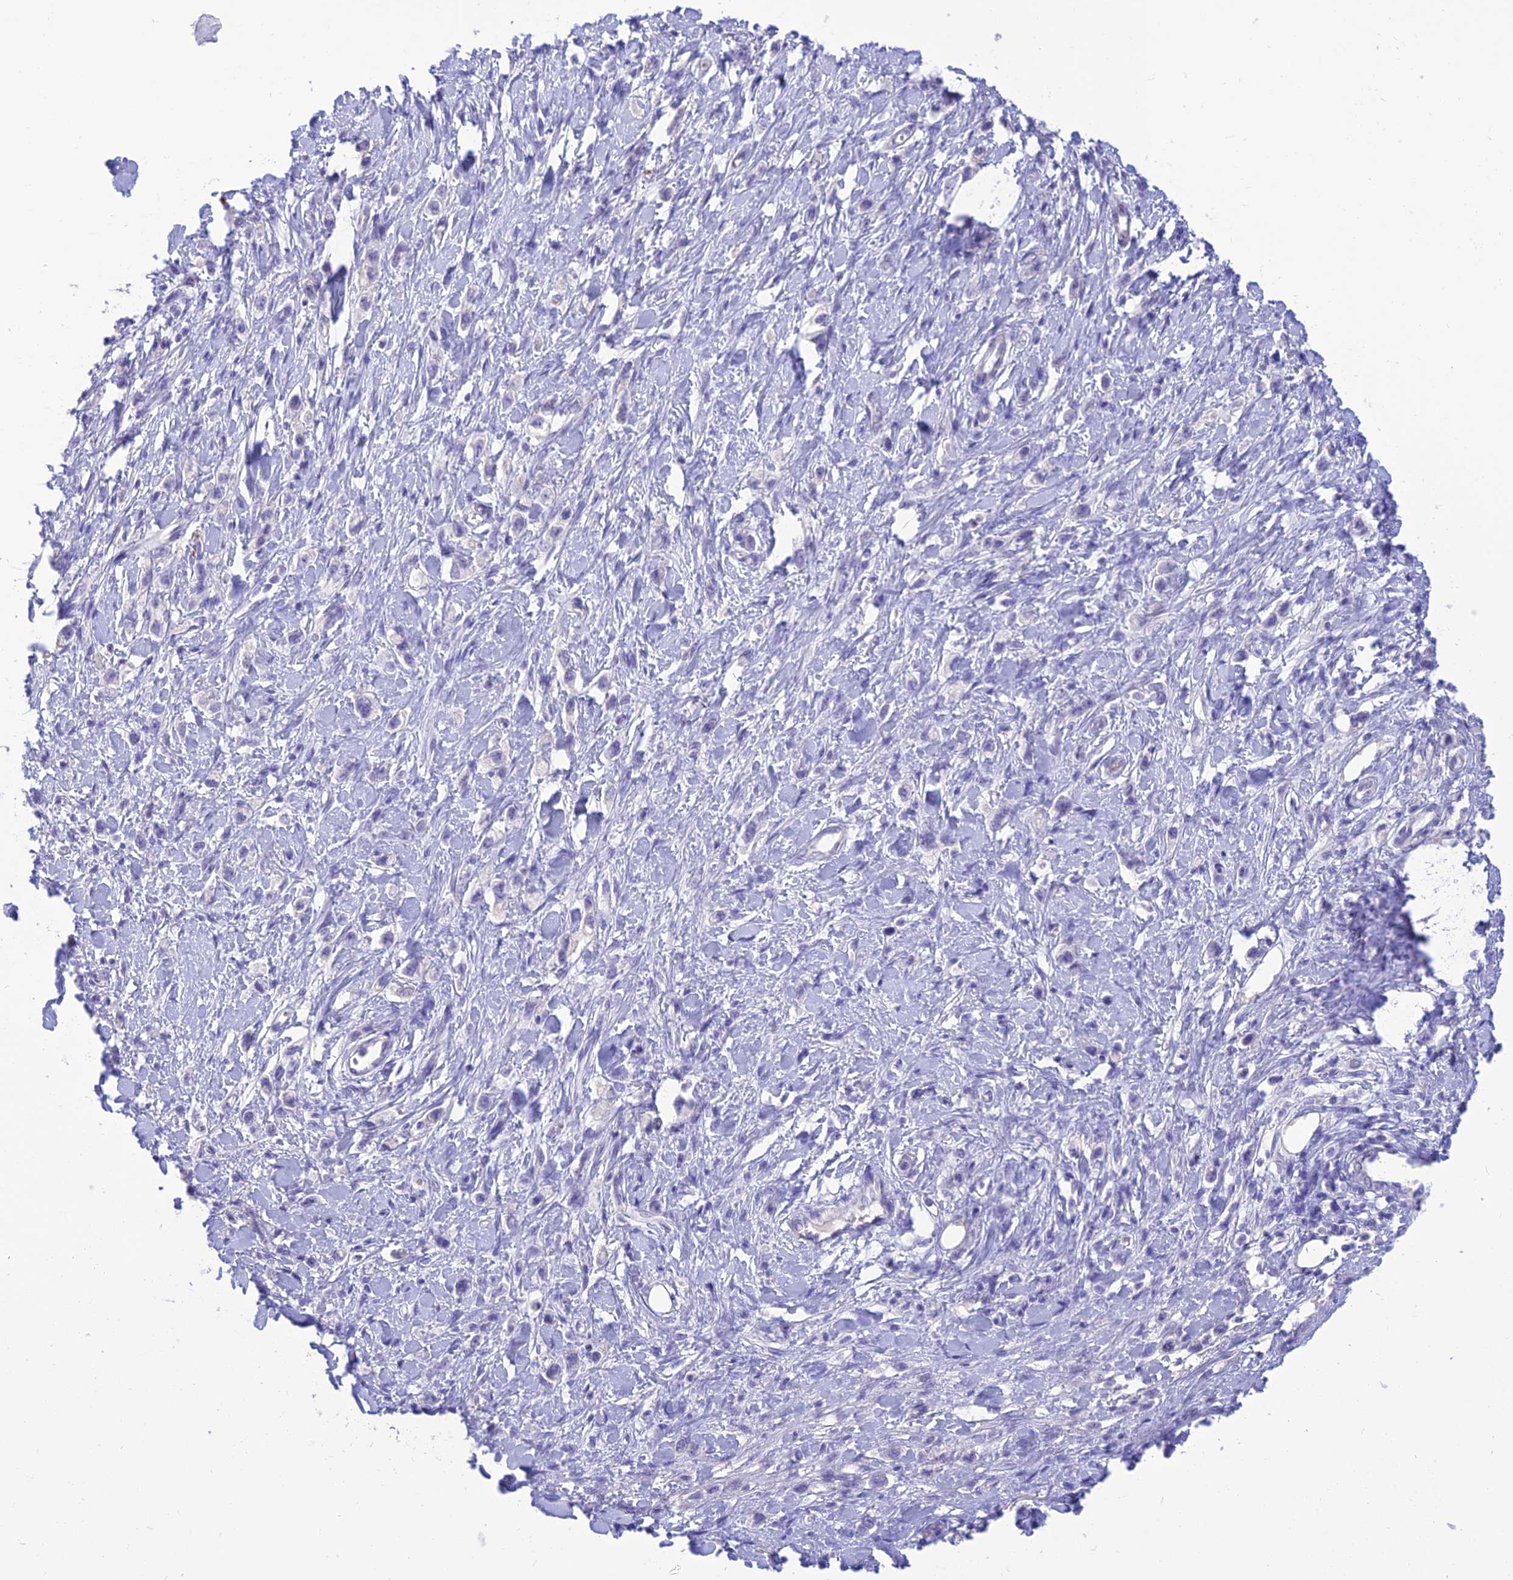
{"staining": {"intensity": "negative", "quantity": "none", "location": "none"}, "tissue": "stomach cancer", "cell_type": "Tumor cells", "image_type": "cancer", "snomed": [{"axis": "morphology", "description": "Adenocarcinoma, NOS"}, {"axis": "topography", "description": "Stomach"}], "caption": "This histopathology image is of adenocarcinoma (stomach) stained with immunohistochemistry (IHC) to label a protein in brown with the nuclei are counter-stained blue. There is no positivity in tumor cells.", "gene": "DHDH", "patient": {"sex": "female", "age": 65}}